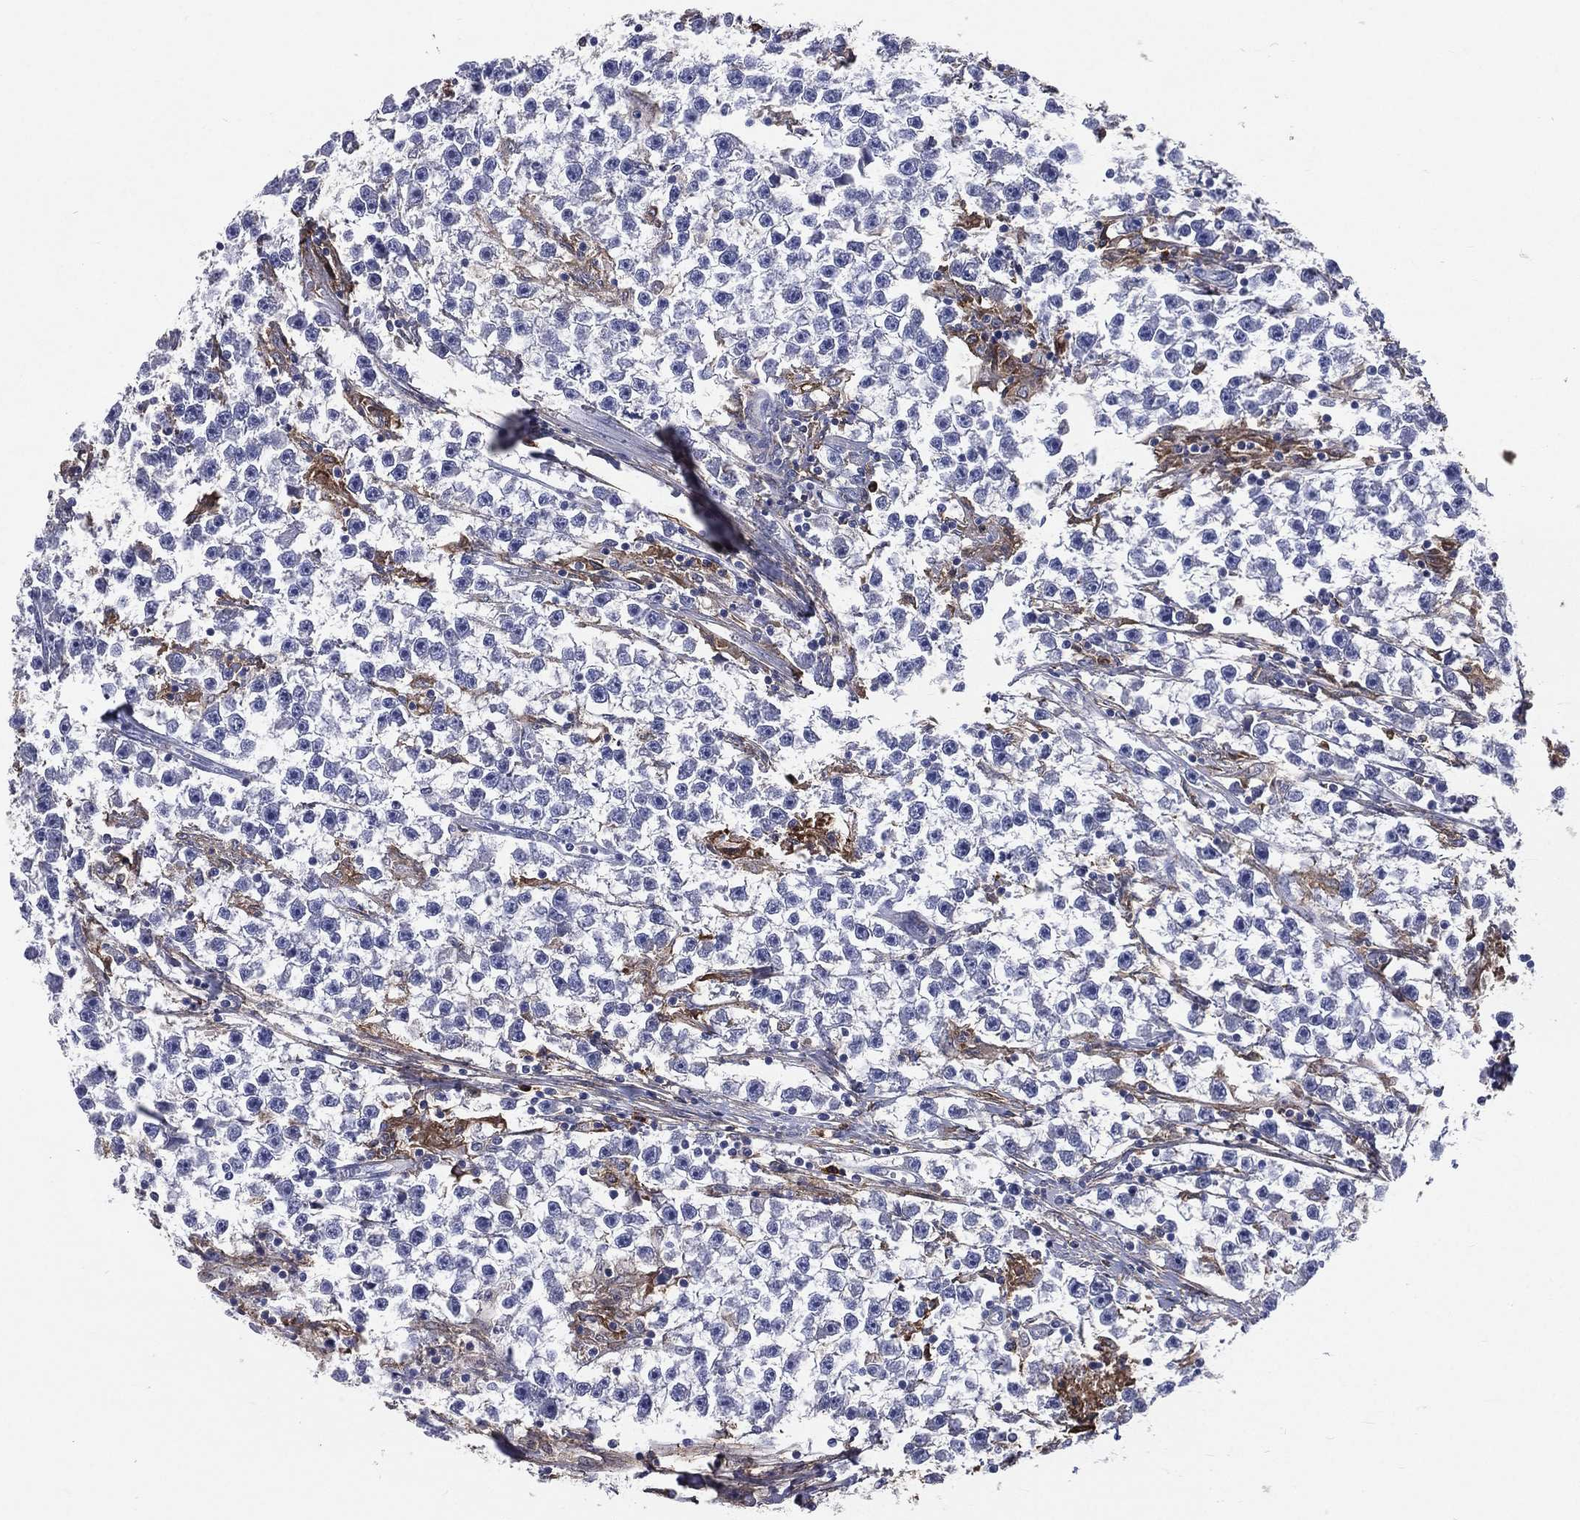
{"staining": {"intensity": "negative", "quantity": "none", "location": "none"}, "tissue": "testis cancer", "cell_type": "Tumor cells", "image_type": "cancer", "snomed": [{"axis": "morphology", "description": "Seminoma, NOS"}, {"axis": "topography", "description": "Testis"}], "caption": "Testis cancer was stained to show a protein in brown. There is no significant staining in tumor cells.", "gene": "BASP1", "patient": {"sex": "male", "age": 59}}